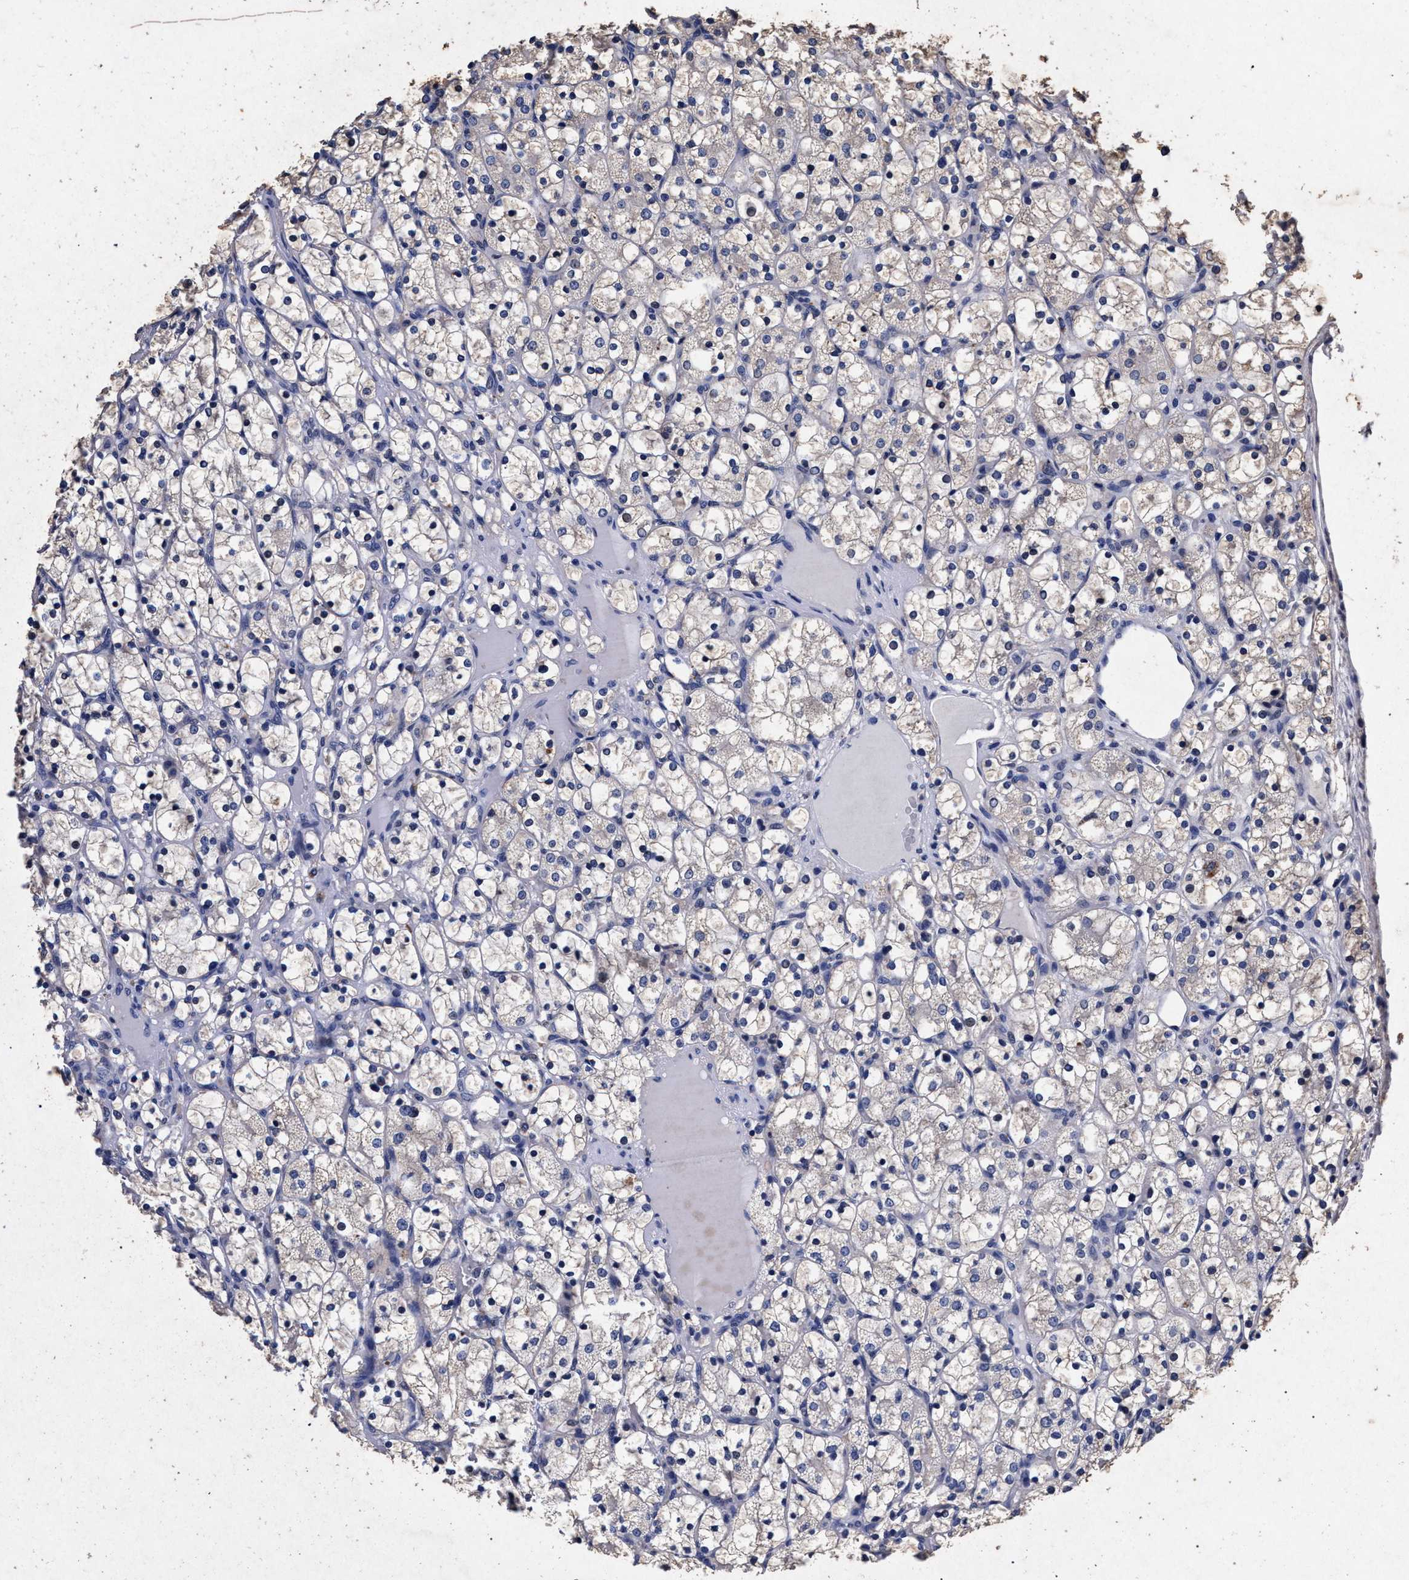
{"staining": {"intensity": "negative", "quantity": "none", "location": "none"}, "tissue": "renal cancer", "cell_type": "Tumor cells", "image_type": "cancer", "snomed": [{"axis": "morphology", "description": "Adenocarcinoma, NOS"}, {"axis": "topography", "description": "Kidney"}], "caption": "High magnification brightfield microscopy of renal adenocarcinoma stained with DAB (brown) and counterstained with hematoxylin (blue): tumor cells show no significant staining. Nuclei are stained in blue.", "gene": "ATP1A2", "patient": {"sex": "female", "age": 69}}